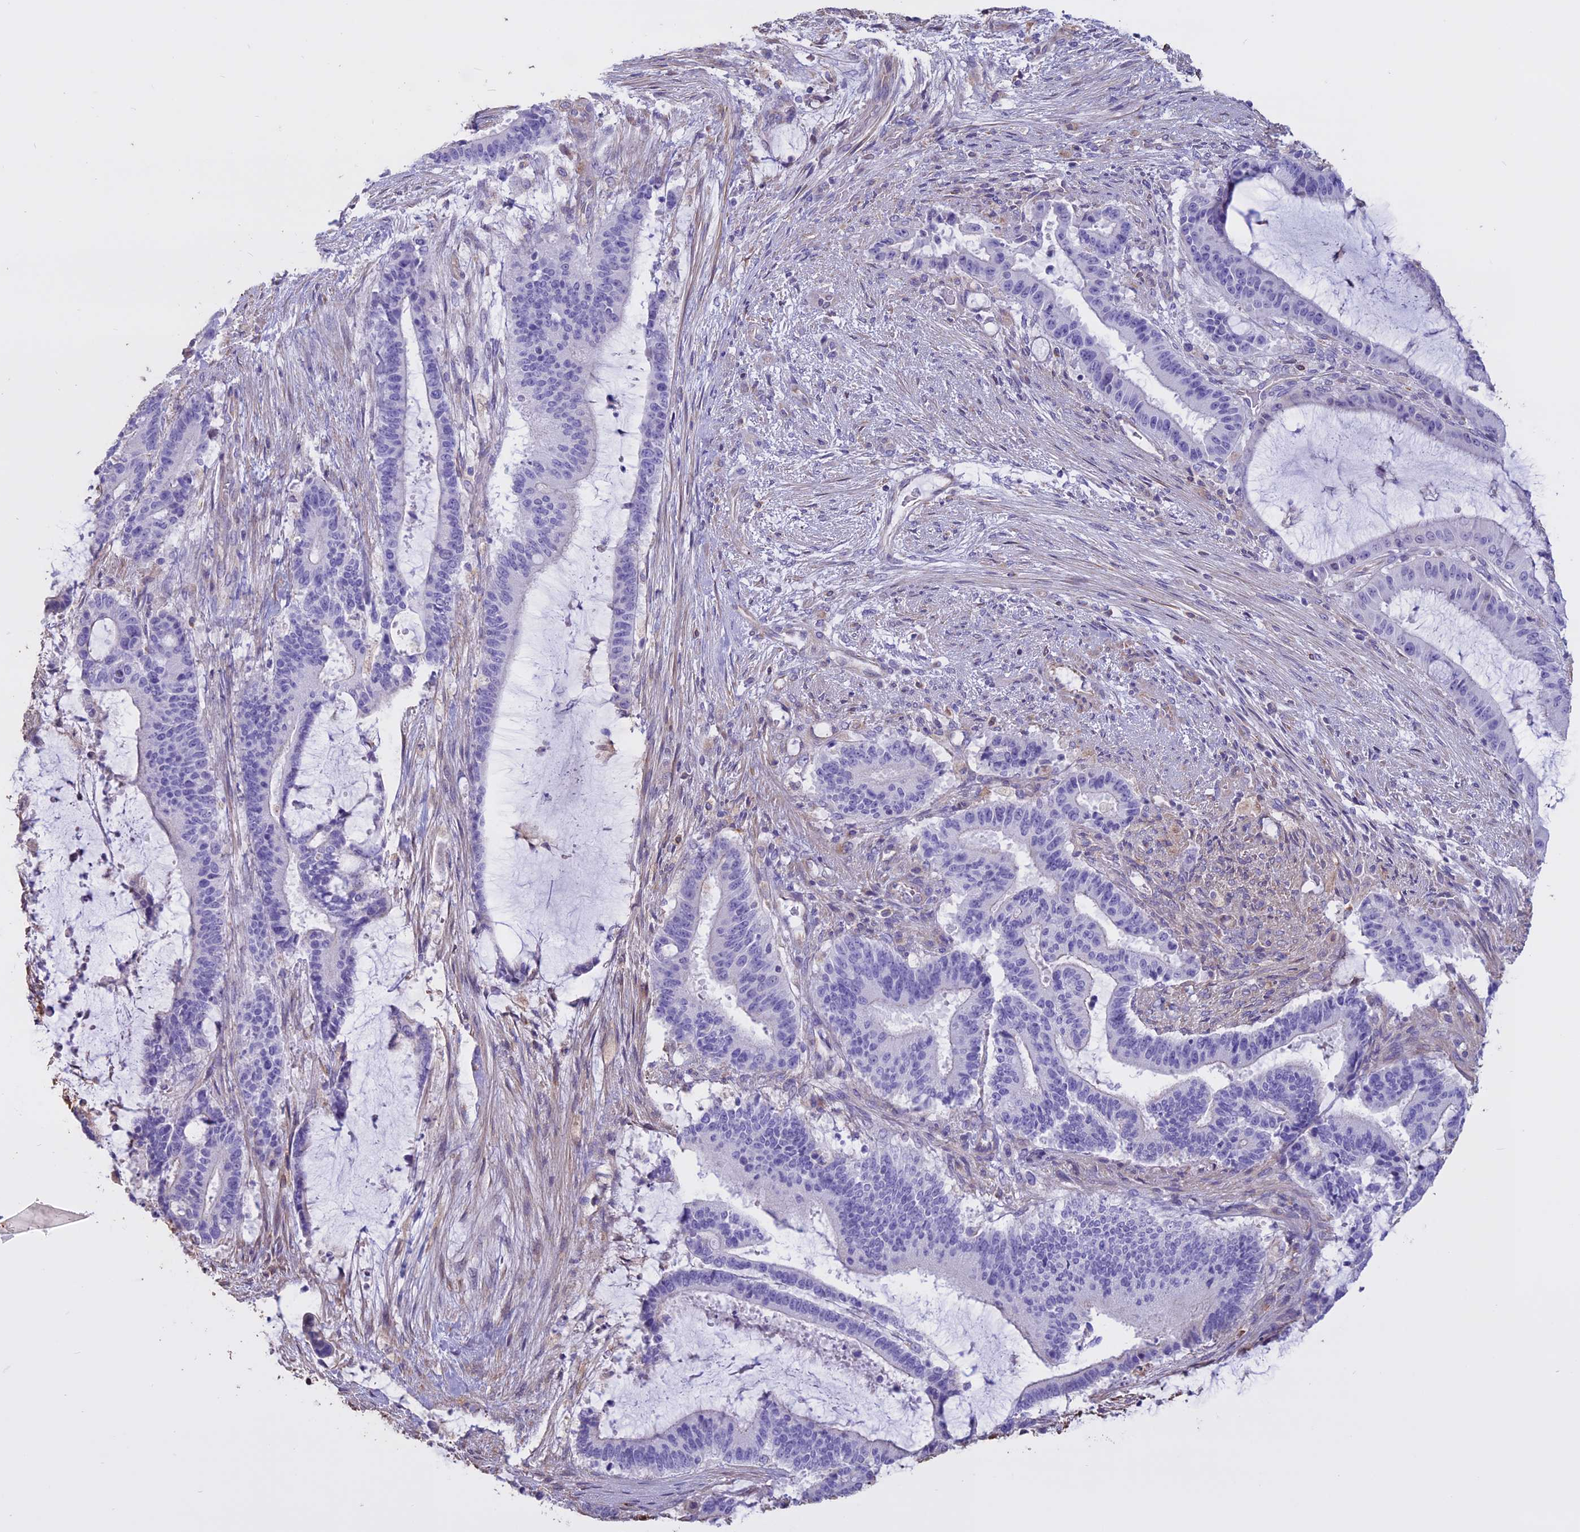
{"staining": {"intensity": "negative", "quantity": "none", "location": "none"}, "tissue": "liver cancer", "cell_type": "Tumor cells", "image_type": "cancer", "snomed": [{"axis": "morphology", "description": "Normal tissue, NOS"}, {"axis": "morphology", "description": "Cholangiocarcinoma"}, {"axis": "topography", "description": "Liver"}, {"axis": "topography", "description": "Peripheral nerve tissue"}], "caption": "A high-resolution photomicrograph shows immunohistochemistry (IHC) staining of liver cancer (cholangiocarcinoma), which exhibits no significant staining in tumor cells.", "gene": "CCDC148", "patient": {"sex": "female", "age": 73}}